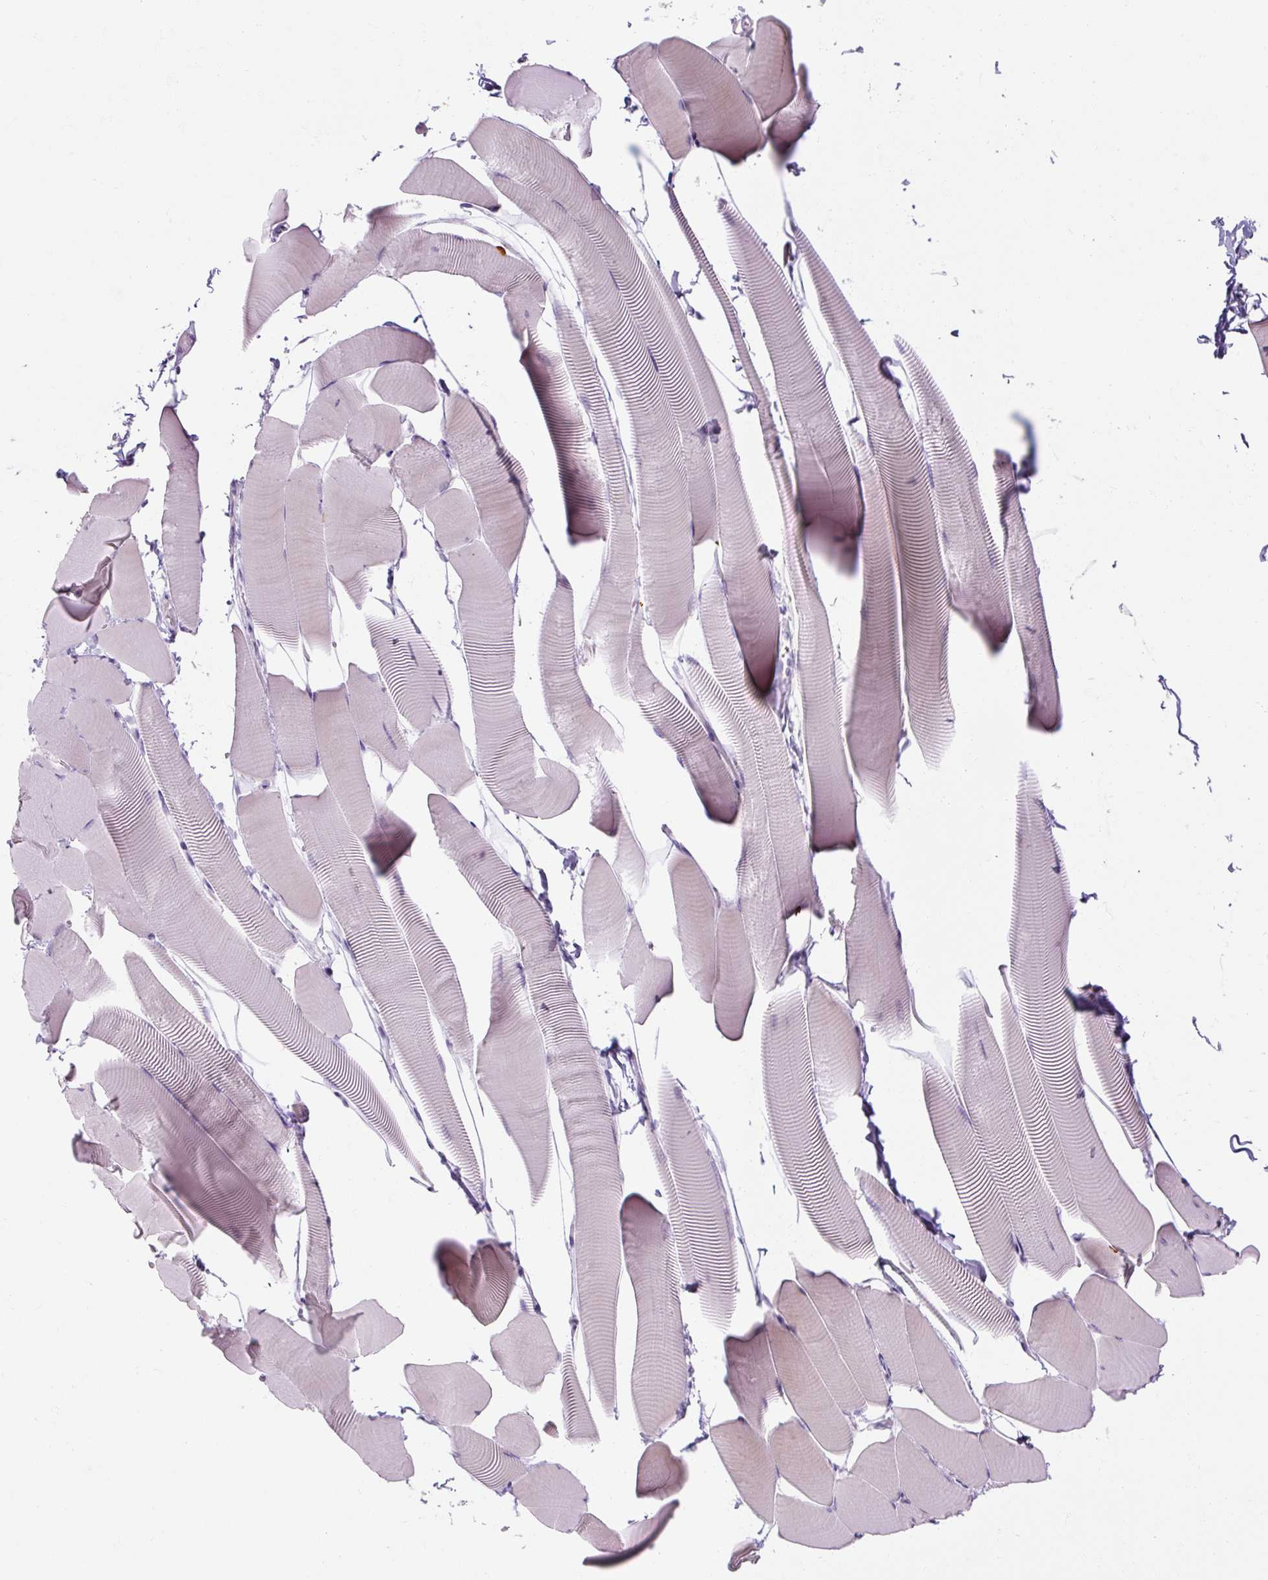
{"staining": {"intensity": "weak", "quantity": "25%-75%", "location": "cytoplasmic/membranous"}, "tissue": "skeletal muscle", "cell_type": "Myocytes", "image_type": "normal", "snomed": [{"axis": "morphology", "description": "Normal tissue, NOS"}, {"axis": "topography", "description": "Skeletal muscle"}], "caption": "Normal skeletal muscle exhibits weak cytoplasmic/membranous expression in approximately 25%-75% of myocytes, visualized by immunohistochemistry.", "gene": "NFE2L3", "patient": {"sex": "male", "age": 25}}